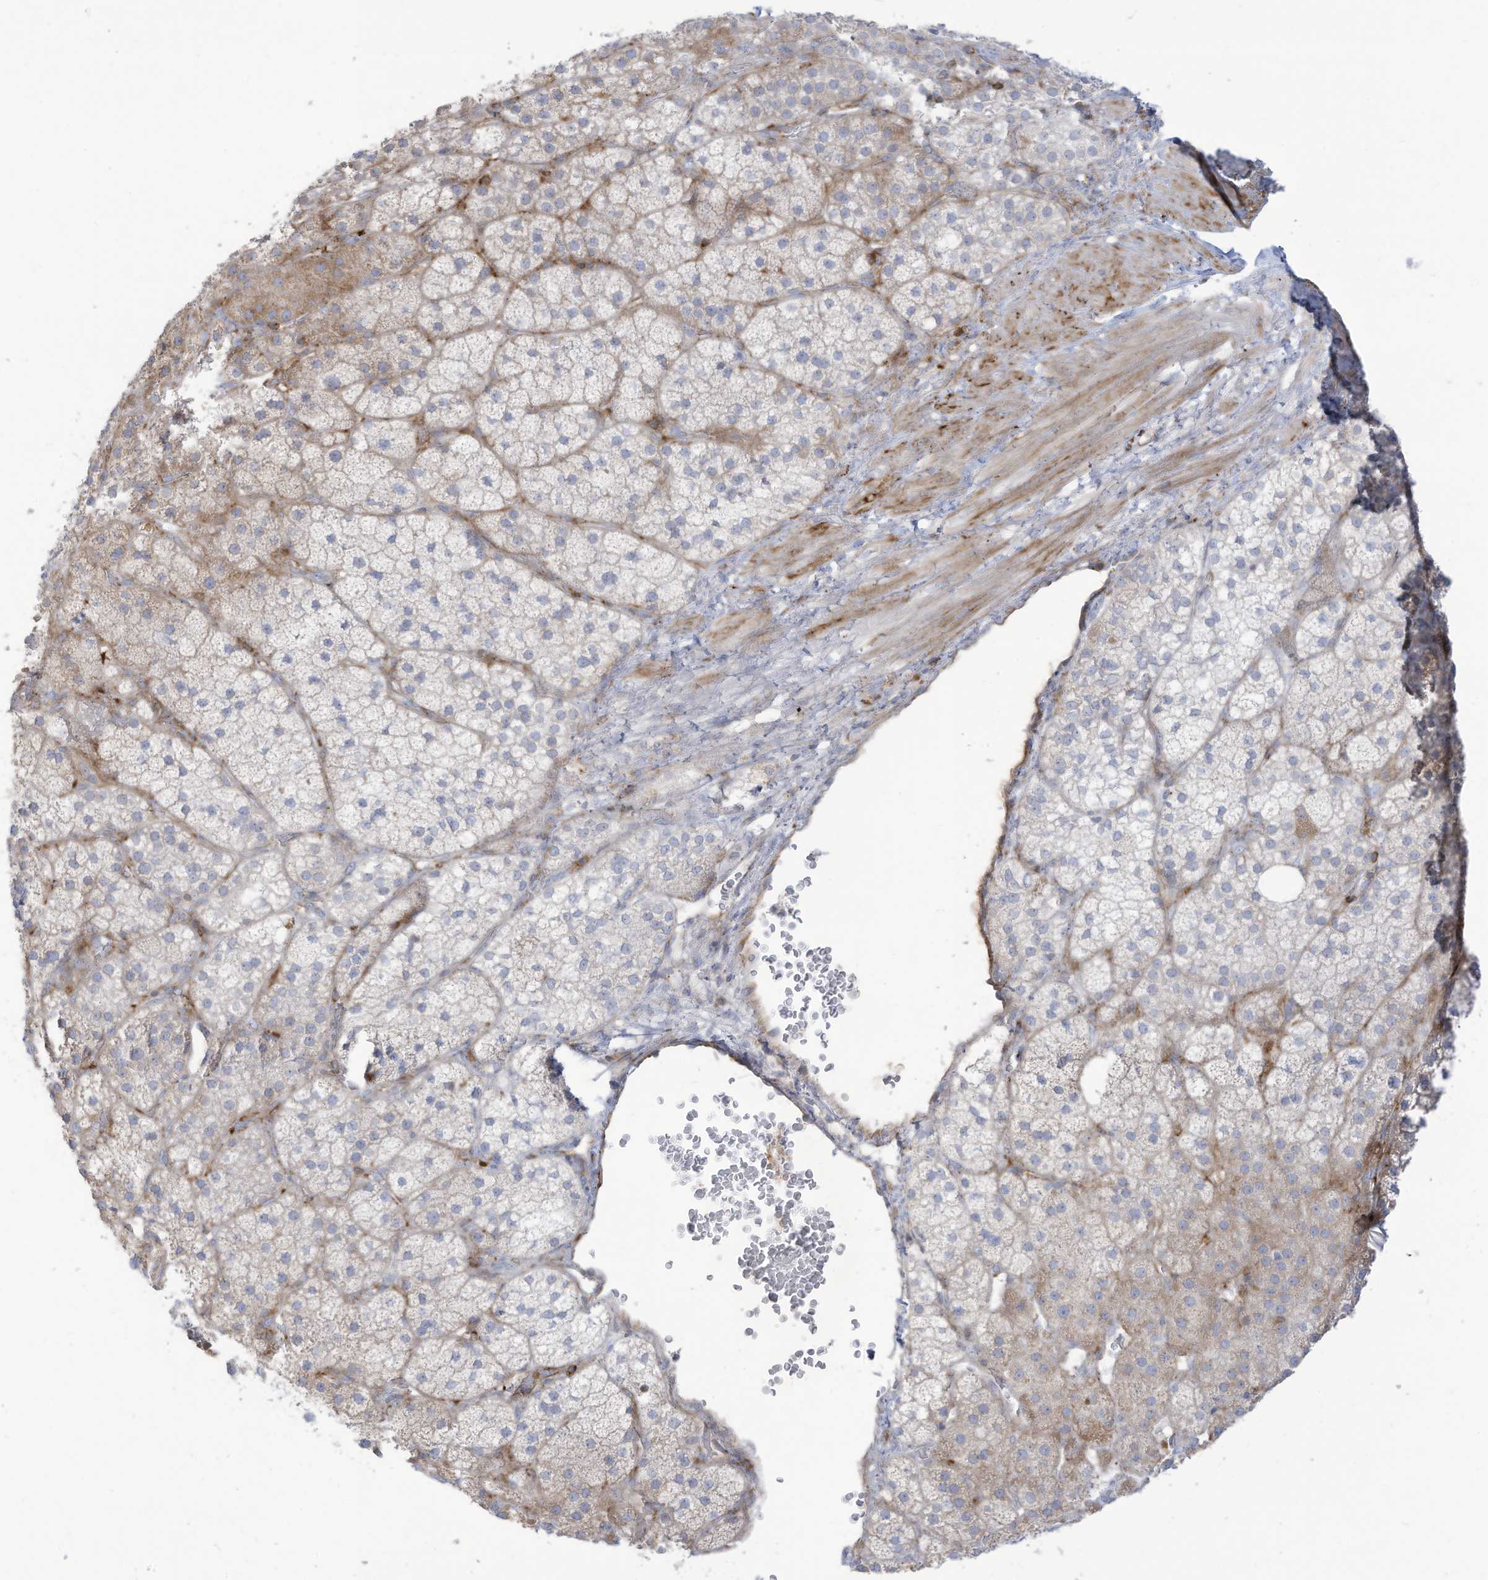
{"staining": {"intensity": "moderate", "quantity": "<25%", "location": "cytoplasmic/membranous"}, "tissue": "adrenal gland", "cell_type": "Glandular cells", "image_type": "normal", "snomed": [{"axis": "morphology", "description": "Normal tissue, NOS"}, {"axis": "topography", "description": "Adrenal gland"}], "caption": "Adrenal gland stained with a brown dye reveals moderate cytoplasmic/membranous positive staining in about <25% of glandular cells.", "gene": "THNSL2", "patient": {"sex": "male", "age": 57}}